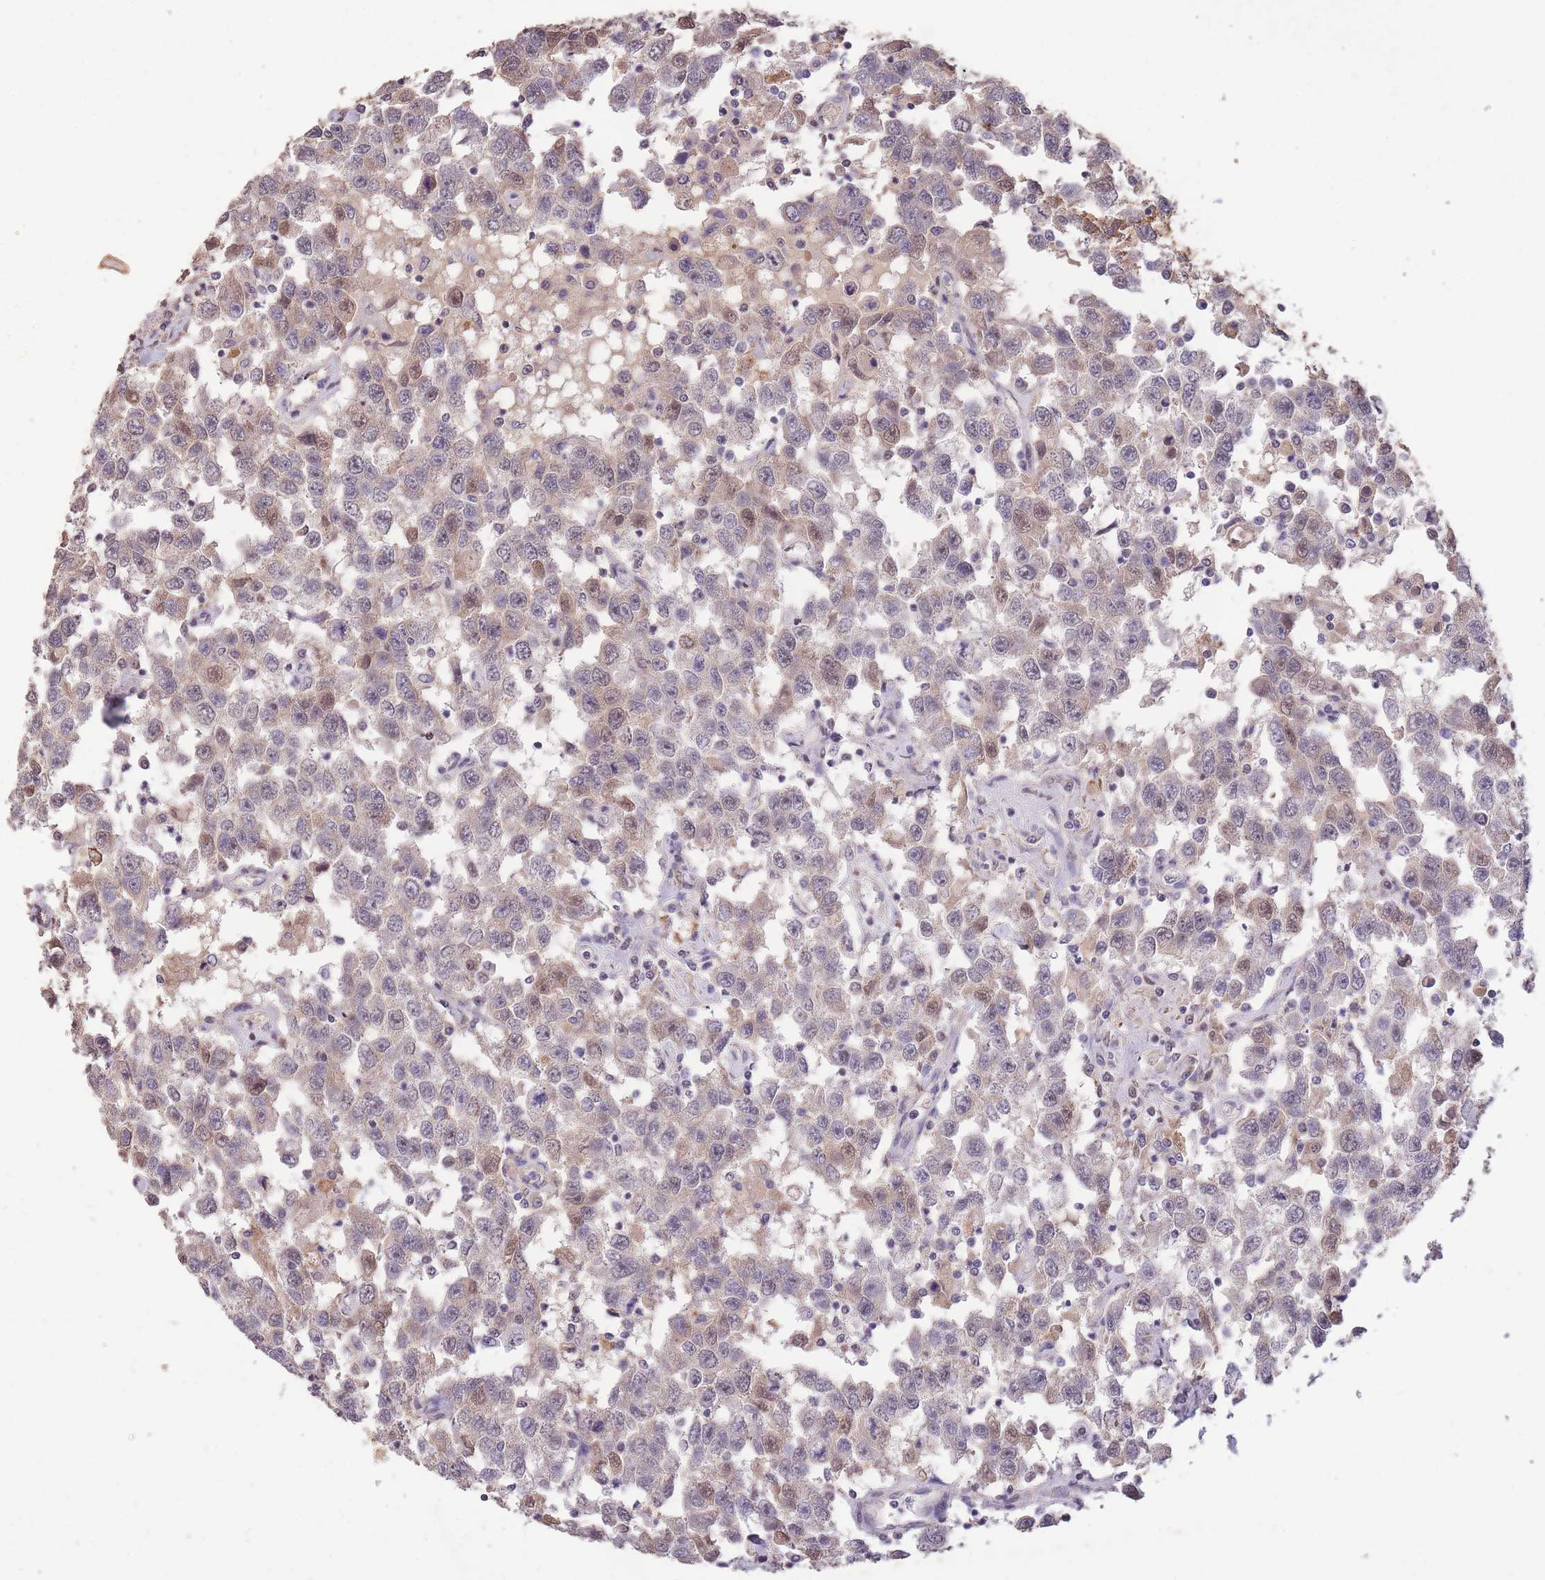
{"staining": {"intensity": "weak", "quantity": "<25%", "location": "cytoplasmic/membranous,nuclear"}, "tissue": "testis cancer", "cell_type": "Tumor cells", "image_type": "cancer", "snomed": [{"axis": "morphology", "description": "Seminoma, NOS"}, {"axis": "topography", "description": "Testis"}], "caption": "An immunohistochemistry (IHC) micrograph of testis cancer (seminoma) is shown. There is no staining in tumor cells of testis cancer (seminoma). Nuclei are stained in blue.", "gene": "RGS14", "patient": {"sex": "male", "age": 41}}